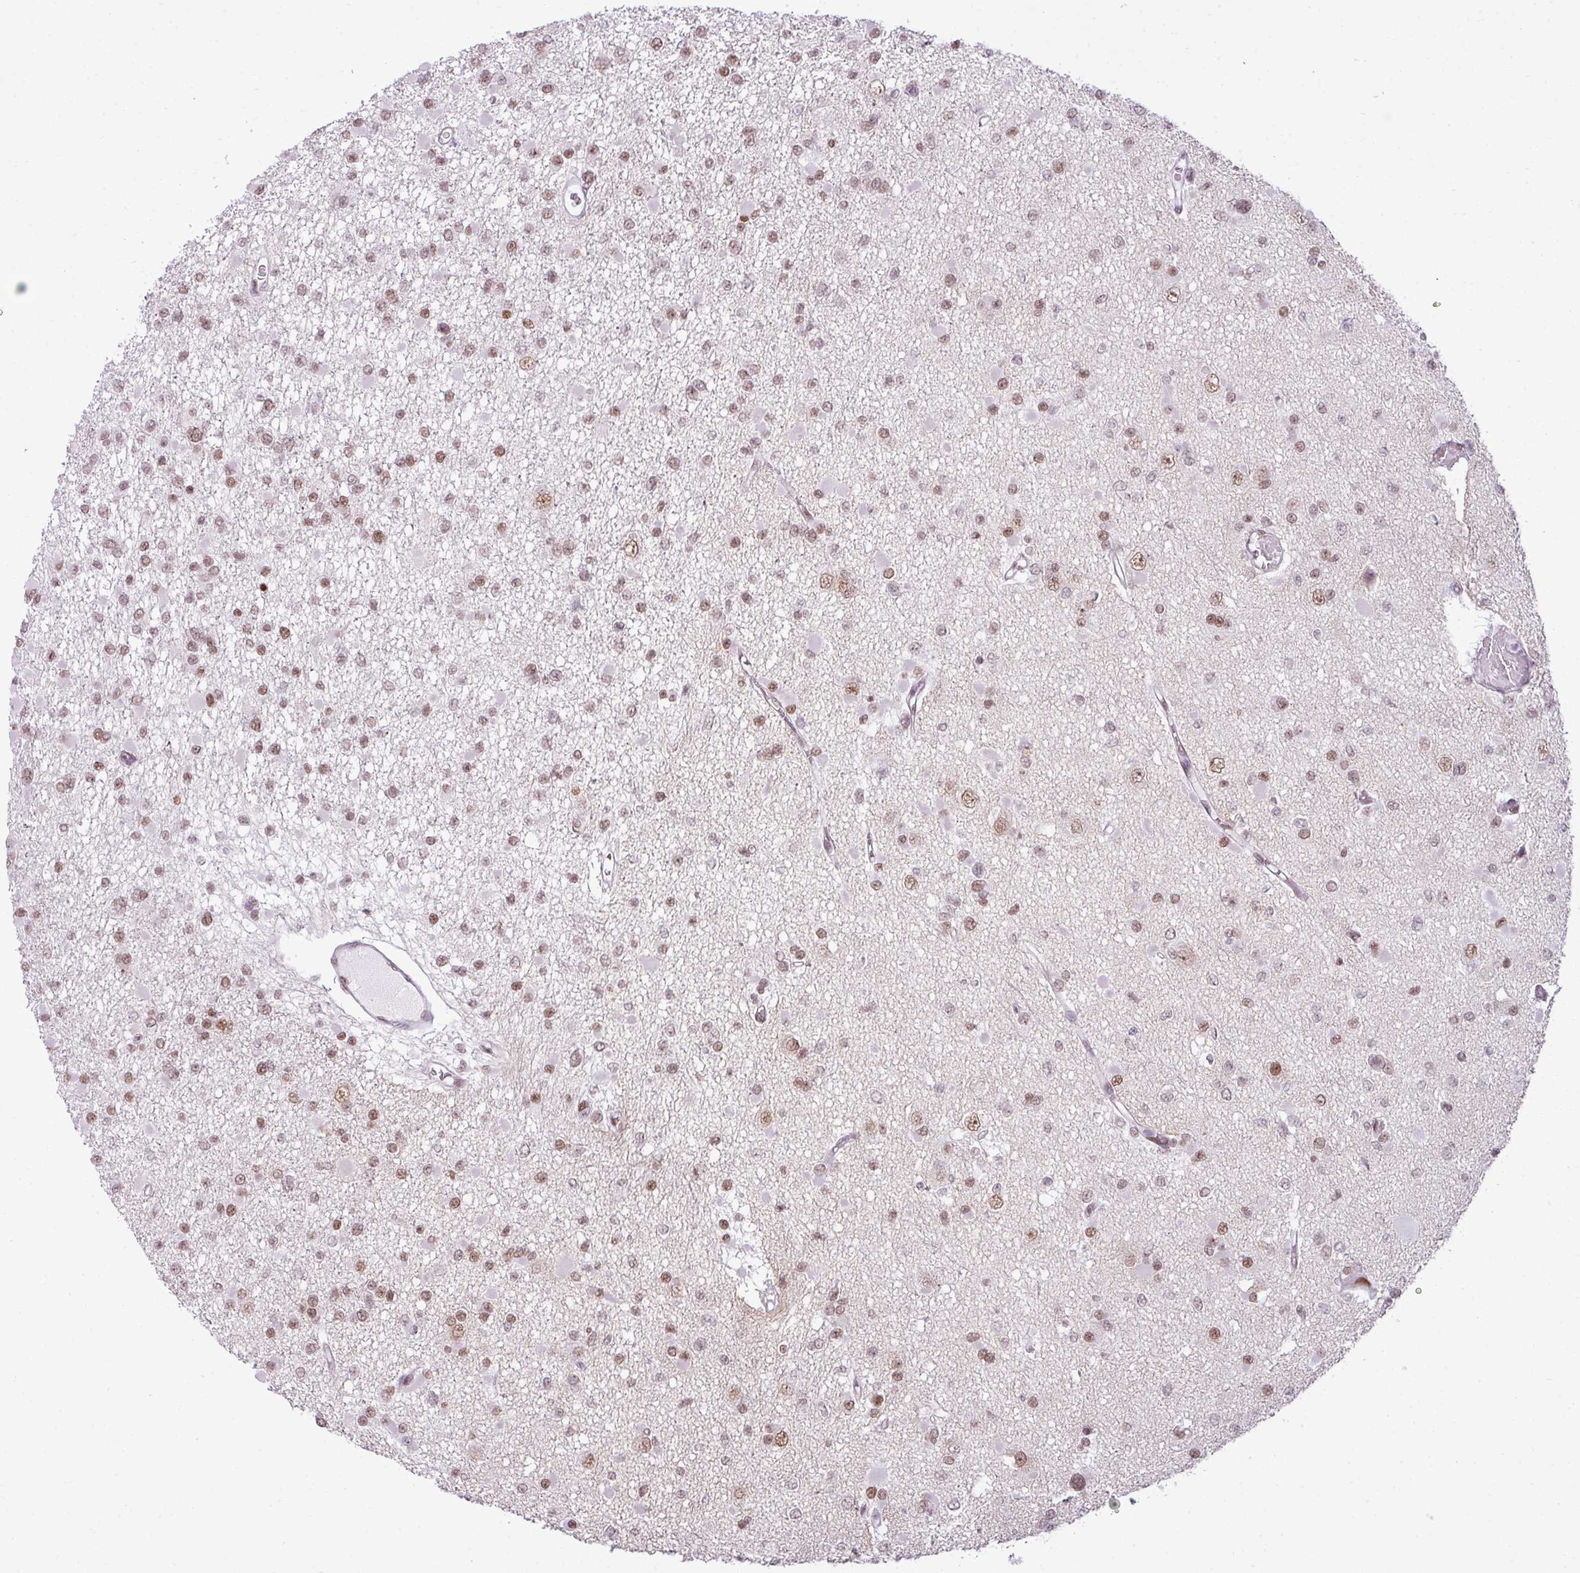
{"staining": {"intensity": "moderate", "quantity": ">75%", "location": "nuclear"}, "tissue": "glioma", "cell_type": "Tumor cells", "image_type": "cancer", "snomed": [{"axis": "morphology", "description": "Glioma, malignant, Low grade"}, {"axis": "topography", "description": "Brain"}], "caption": "Human malignant glioma (low-grade) stained for a protein (brown) demonstrates moderate nuclear positive staining in approximately >75% of tumor cells.", "gene": "ARL6IP4", "patient": {"sex": "female", "age": 22}}